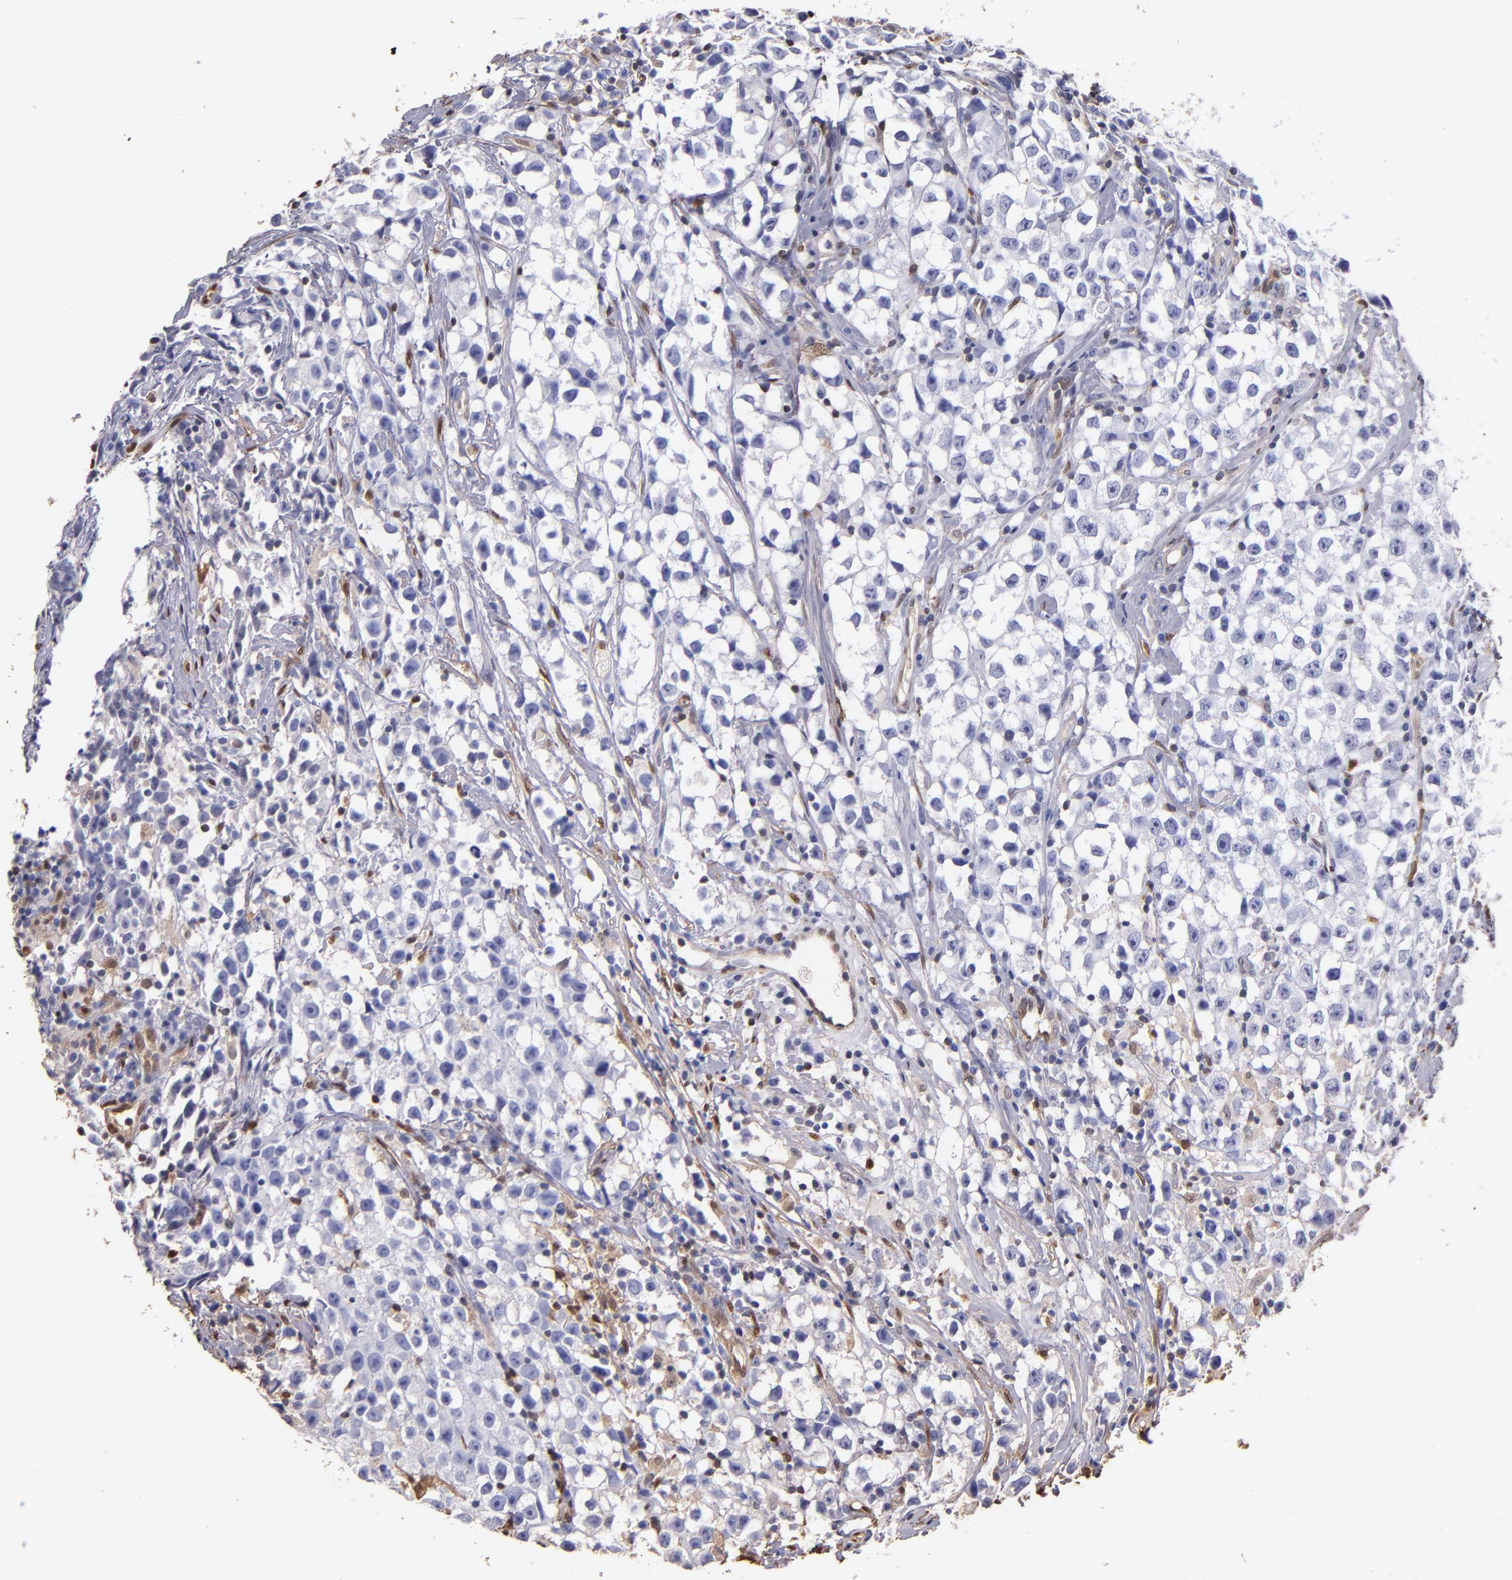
{"staining": {"intensity": "negative", "quantity": "none", "location": "none"}, "tissue": "testis cancer", "cell_type": "Tumor cells", "image_type": "cancer", "snomed": [{"axis": "morphology", "description": "Seminoma, NOS"}, {"axis": "topography", "description": "Testis"}], "caption": "Photomicrograph shows no protein staining in tumor cells of testis seminoma tissue.", "gene": "S100A6", "patient": {"sex": "male", "age": 35}}